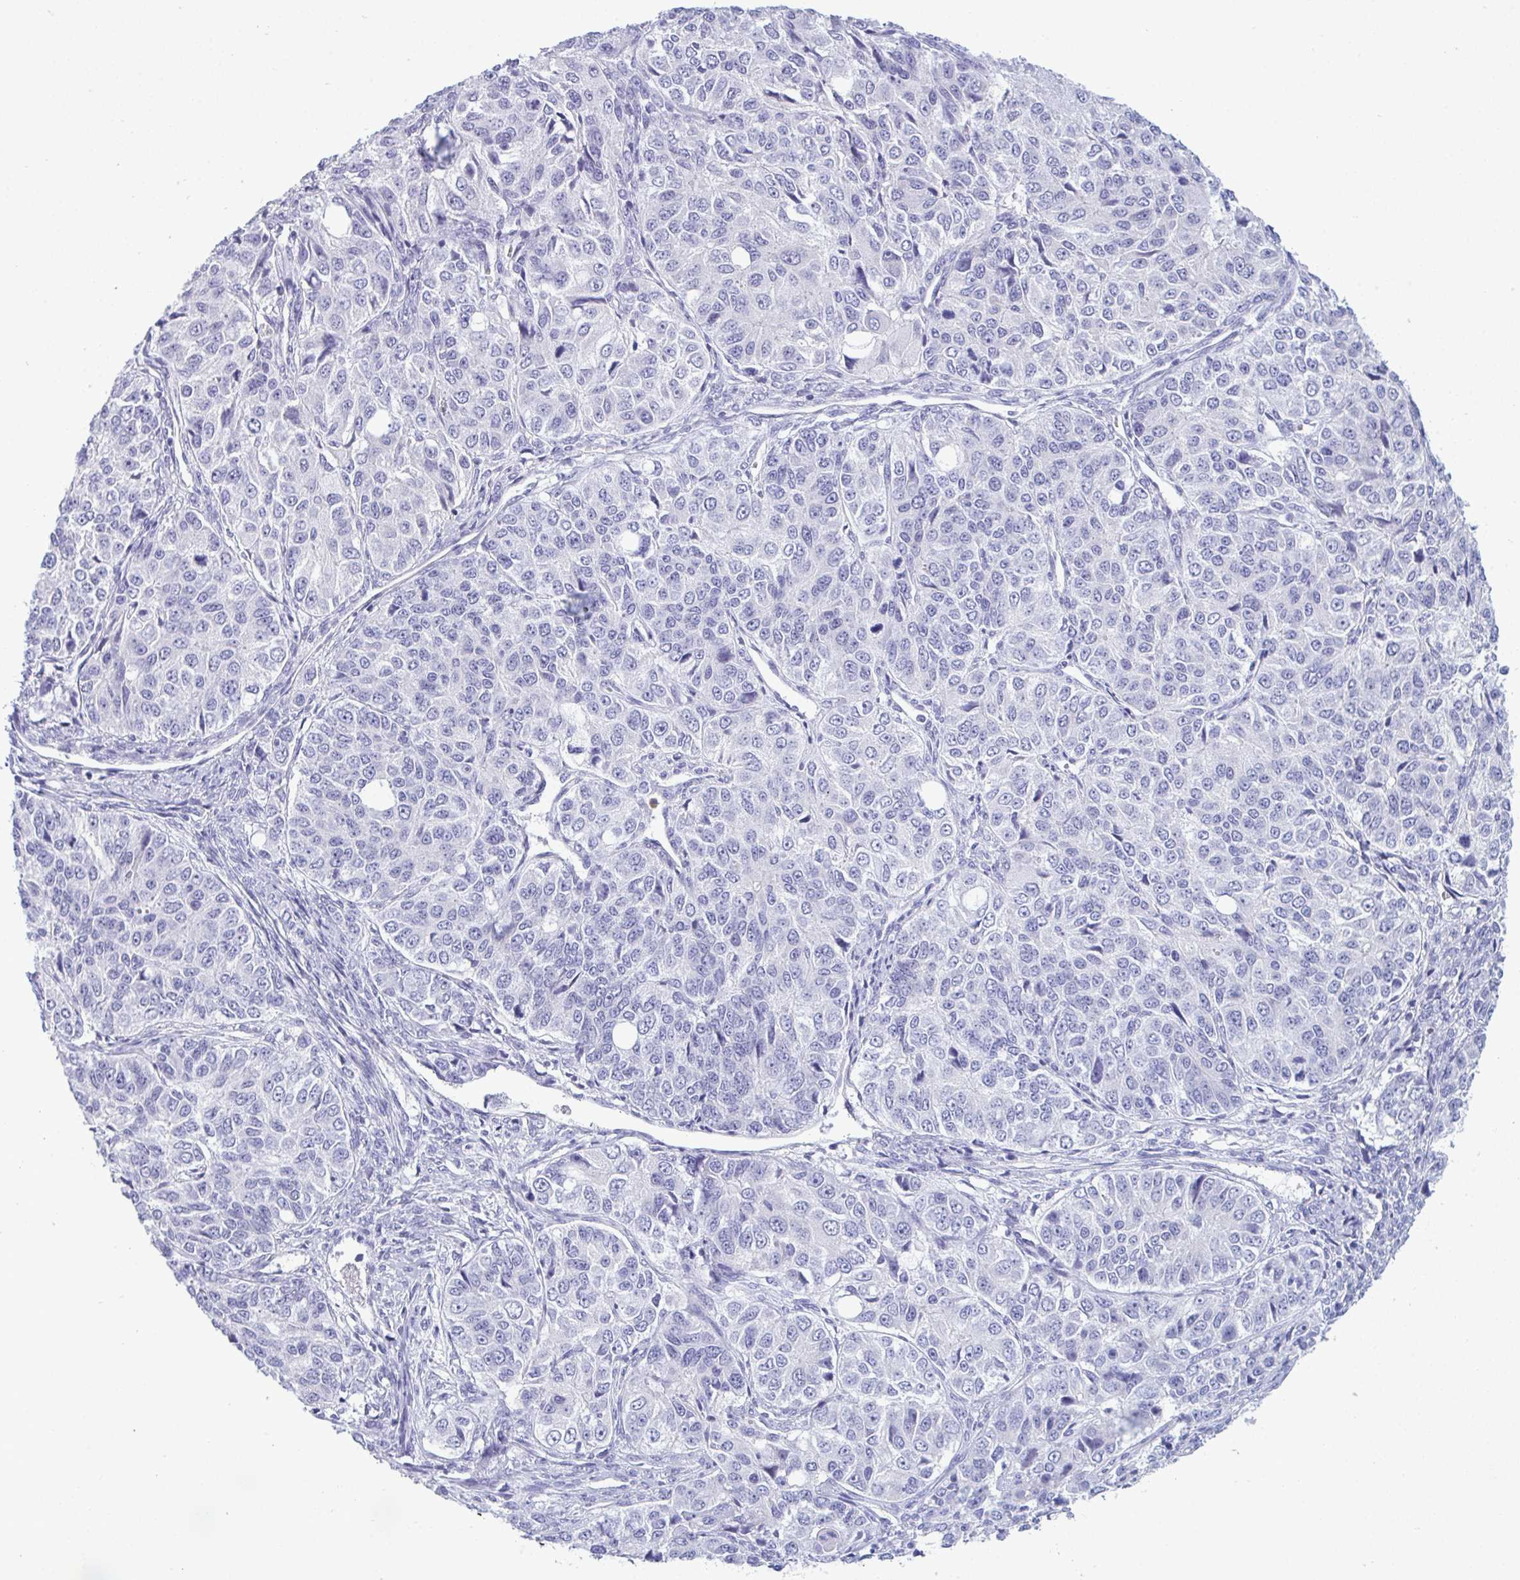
{"staining": {"intensity": "negative", "quantity": "none", "location": "none"}, "tissue": "ovarian cancer", "cell_type": "Tumor cells", "image_type": "cancer", "snomed": [{"axis": "morphology", "description": "Carcinoma, endometroid"}, {"axis": "topography", "description": "Ovary"}], "caption": "Protein analysis of endometroid carcinoma (ovarian) shows no significant expression in tumor cells.", "gene": "MYH10", "patient": {"sex": "female", "age": 51}}